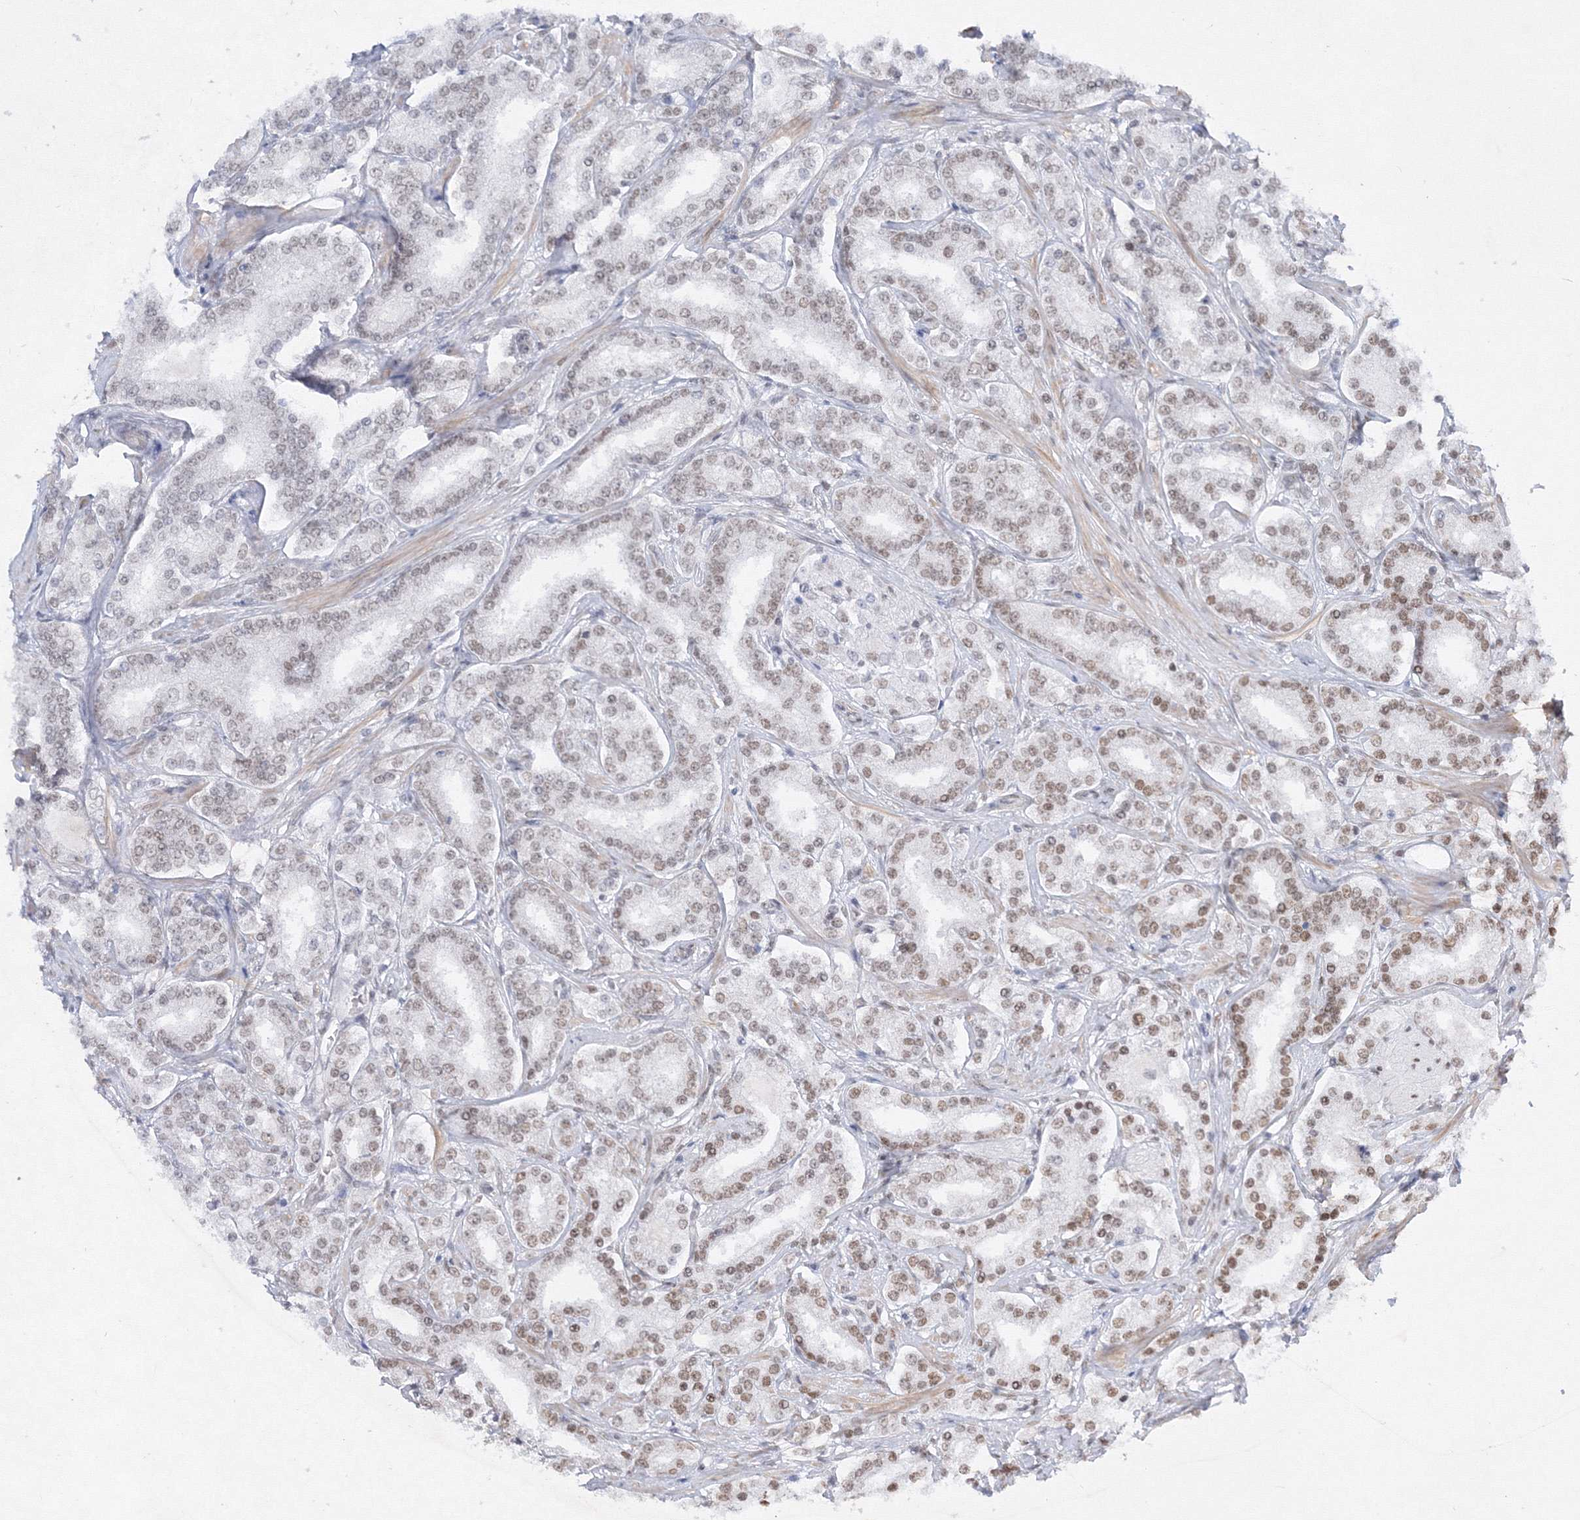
{"staining": {"intensity": "weak", "quantity": "25%-75%", "location": "nuclear"}, "tissue": "prostate cancer", "cell_type": "Tumor cells", "image_type": "cancer", "snomed": [{"axis": "morphology", "description": "Normal tissue, NOS"}, {"axis": "morphology", "description": "Adenocarcinoma, High grade"}, {"axis": "topography", "description": "Prostate"}], "caption": "This histopathology image exhibits IHC staining of human prostate adenocarcinoma (high-grade), with low weak nuclear positivity in about 25%-75% of tumor cells.", "gene": "ZNF638", "patient": {"sex": "male", "age": 83}}